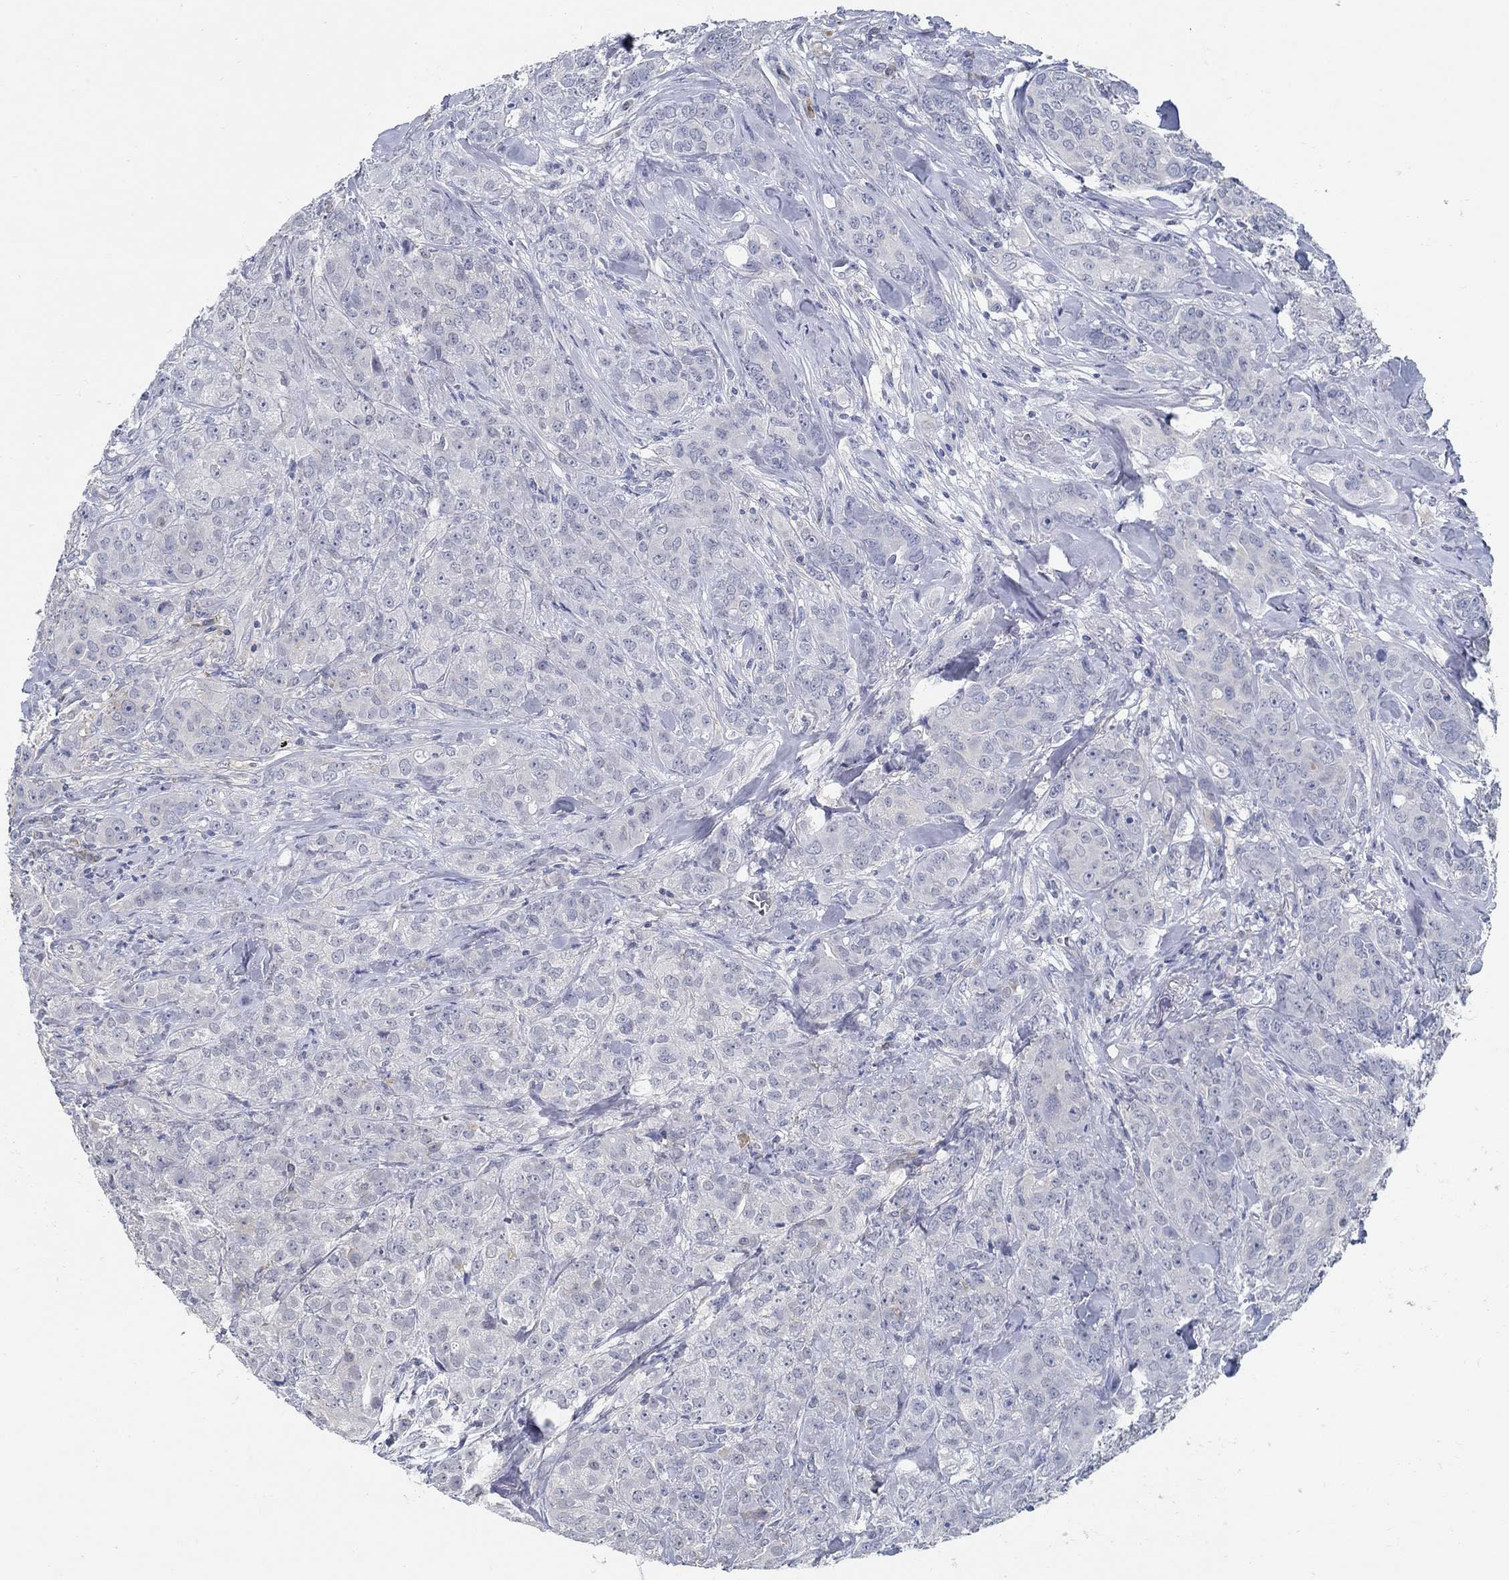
{"staining": {"intensity": "negative", "quantity": "none", "location": "none"}, "tissue": "breast cancer", "cell_type": "Tumor cells", "image_type": "cancer", "snomed": [{"axis": "morphology", "description": "Duct carcinoma"}, {"axis": "topography", "description": "Breast"}], "caption": "An immunohistochemistry histopathology image of breast invasive ductal carcinoma is shown. There is no staining in tumor cells of breast invasive ductal carcinoma.", "gene": "PCDH11X", "patient": {"sex": "female", "age": 43}}